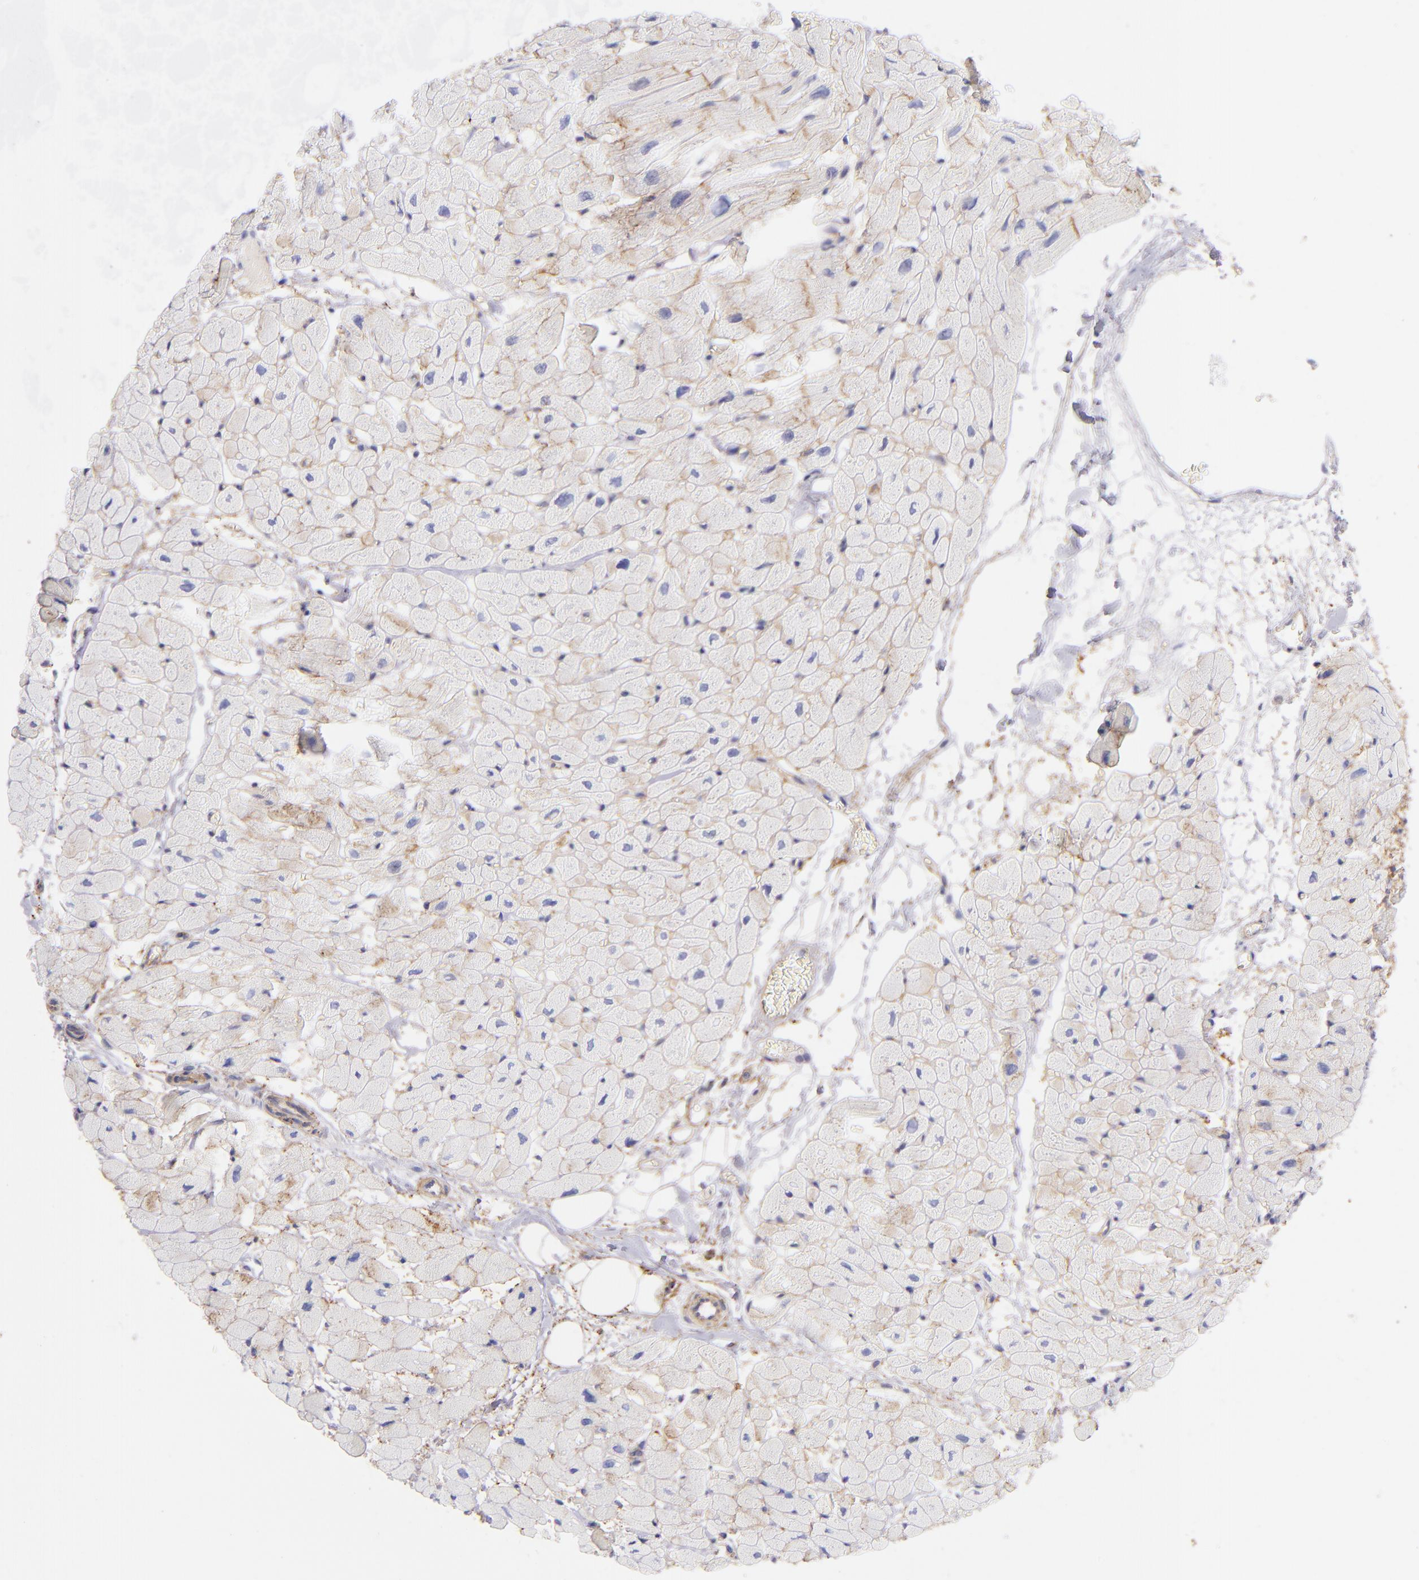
{"staining": {"intensity": "moderate", "quantity": ">75%", "location": "cytoplasmic/membranous"}, "tissue": "heart muscle", "cell_type": "Cardiomyocytes", "image_type": "normal", "snomed": [{"axis": "morphology", "description": "Normal tissue, NOS"}, {"axis": "topography", "description": "Heart"}], "caption": "This histopathology image shows unremarkable heart muscle stained with IHC to label a protein in brown. The cytoplasmic/membranous of cardiomyocytes show moderate positivity for the protein. Nuclei are counter-stained blue.", "gene": "CD81", "patient": {"sex": "male", "age": 45}}